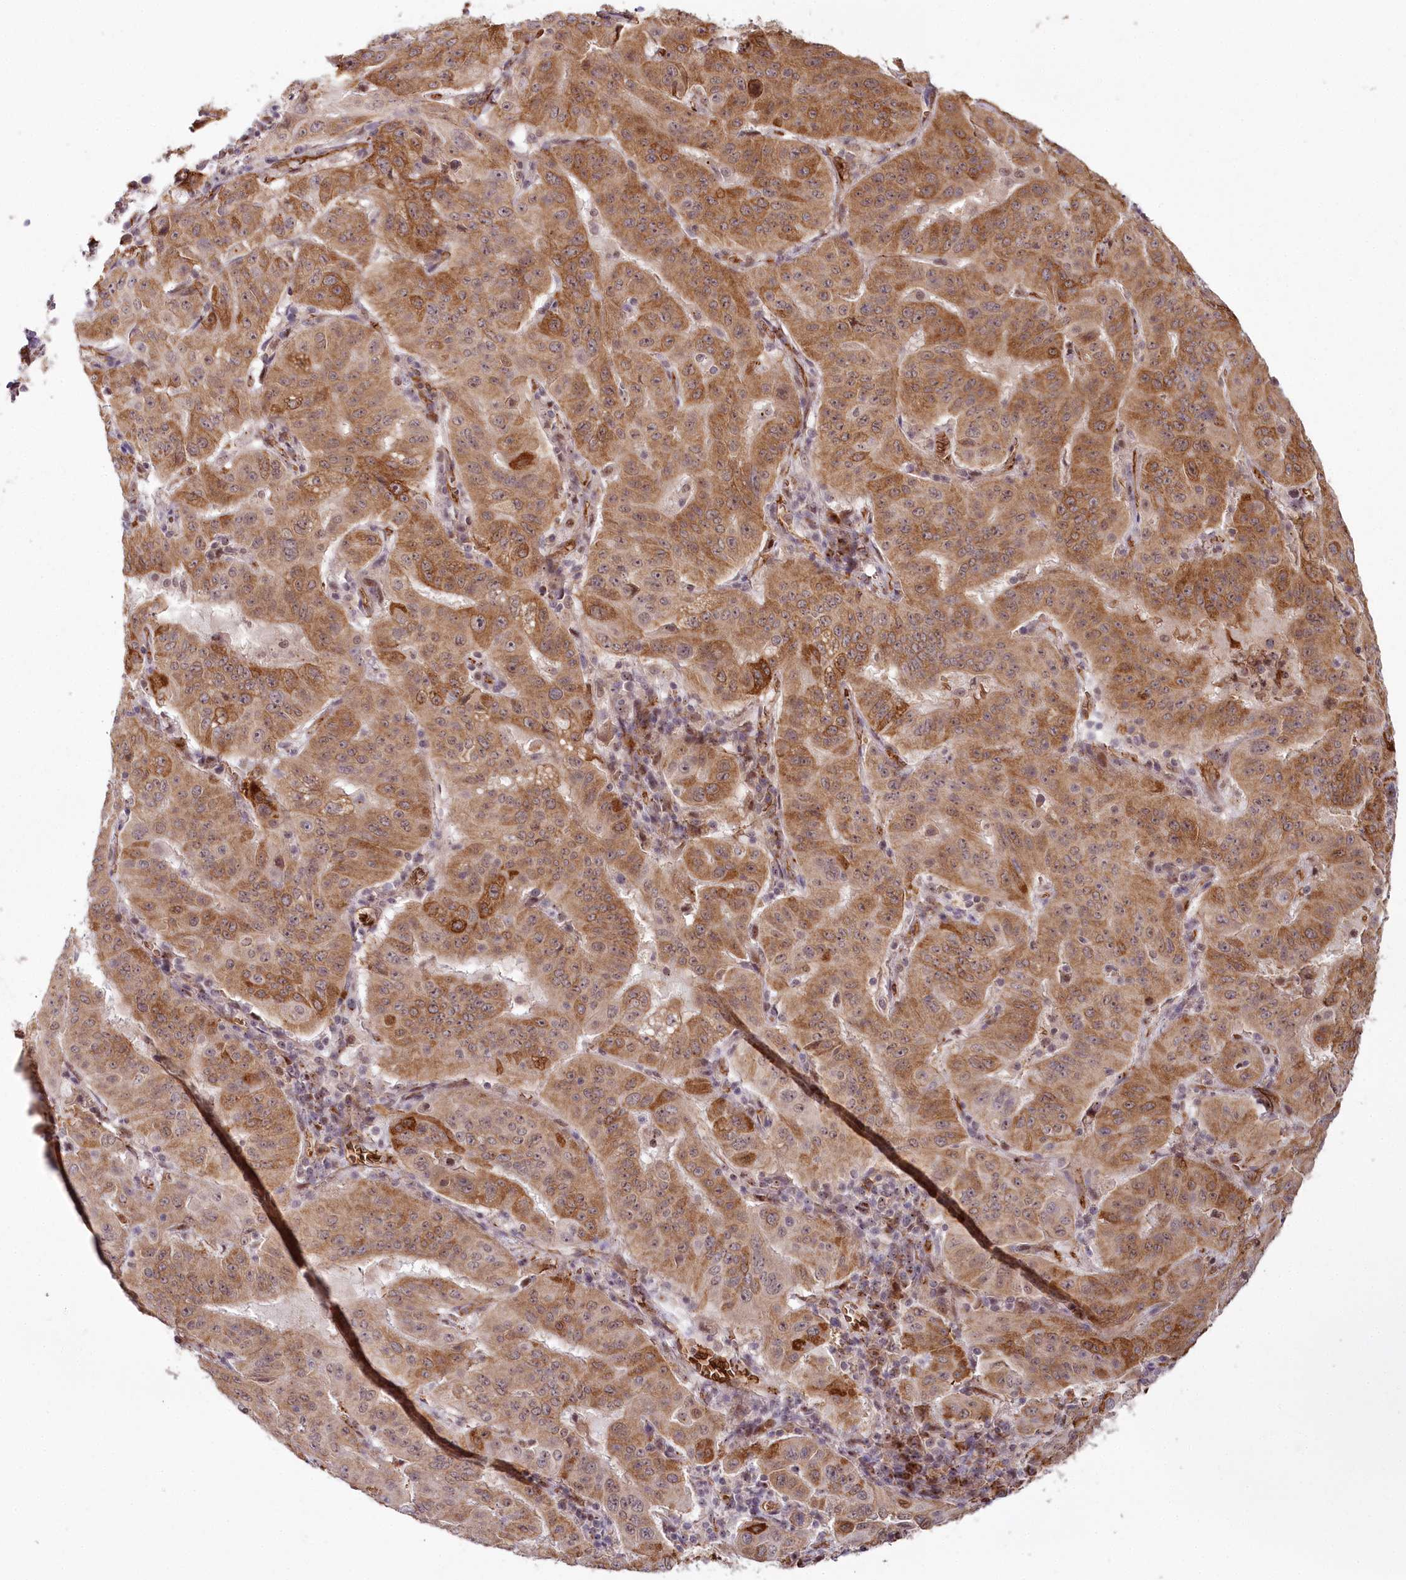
{"staining": {"intensity": "moderate", "quantity": ">75%", "location": "cytoplasmic/membranous,nuclear"}, "tissue": "pancreatic cancer", "cell_type": "Tumor cells", "image_type": "cancer", "snomed": [{"axis": "morphology", "description": "Adenocarcinoma, NOS"}, {"axis": "topography", "description": "Pancreas"}], "caption": "This is a photomicrograph of immunohistochemistry staining of pancreatic cancer, which shows moderate expression in the cytoplasmic/membranous and nuclear of tumor cells.", "gene": "ALKBH8", "patient": {"sex": "male", "age": 63}}